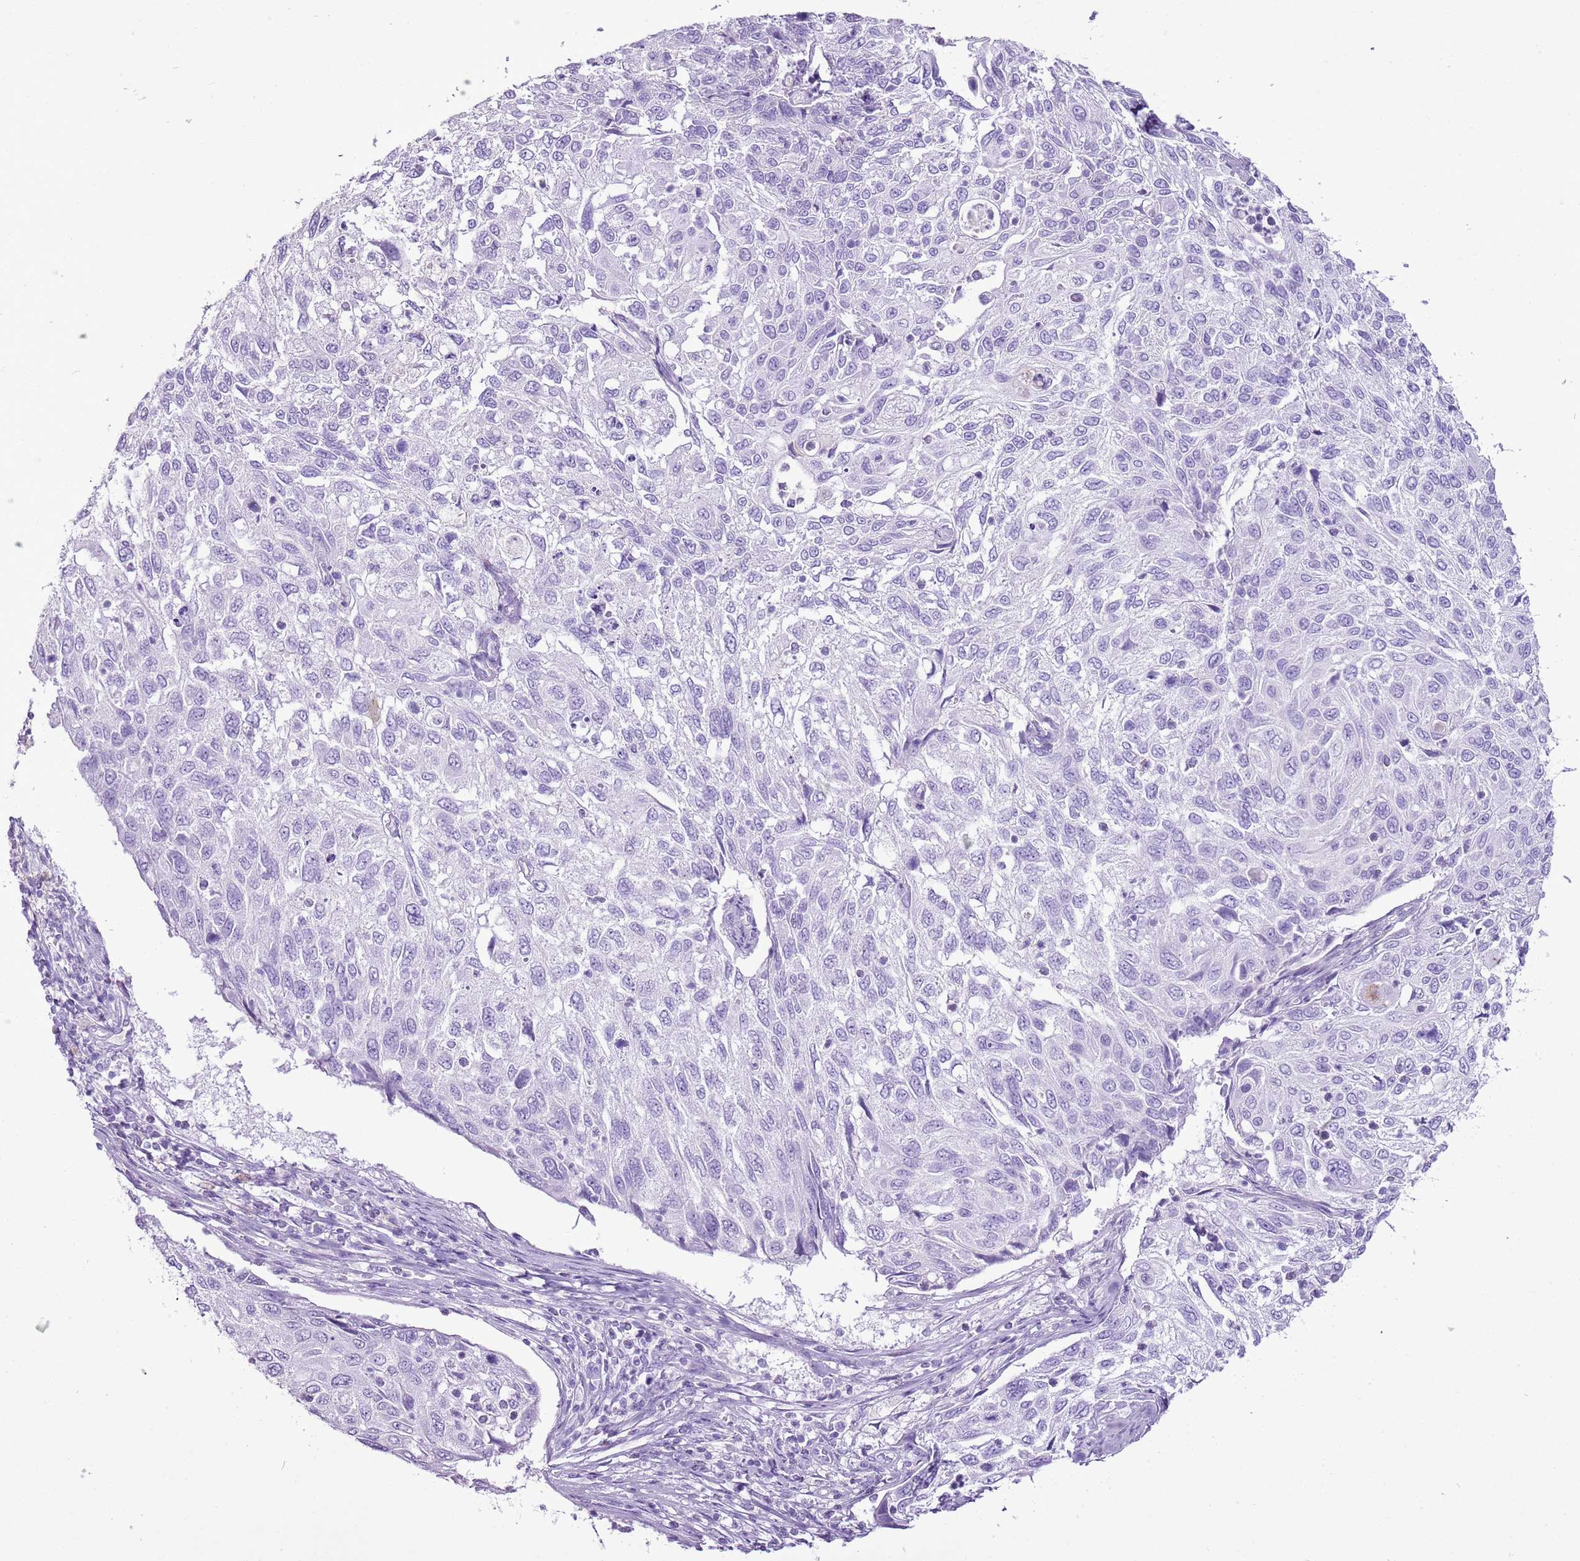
{"staining": {"intensity": "strong", "quantity": "<25%", "location": "cytoplasmic/membranous"}, "tissue": "cervical cancer", "cell_type": "Tumor cells", "image_type": "cancer", "snomed": [{"axis": "morphology", "description": "Squamous cell carcinoma, NOS"}, {"axis": "topography", "description": "Cervix"}], "caption": "Tumor cells exhibit medium levels of strong cytoplasmic/membranous positivity in about <25% of cells in cervical cancer (squamous cell carcinoma). Ihc stains the protein in brown and the nuclei are stained blue.", "gene": "CNFN", "patient": {"sex": "female", "age": 70}}